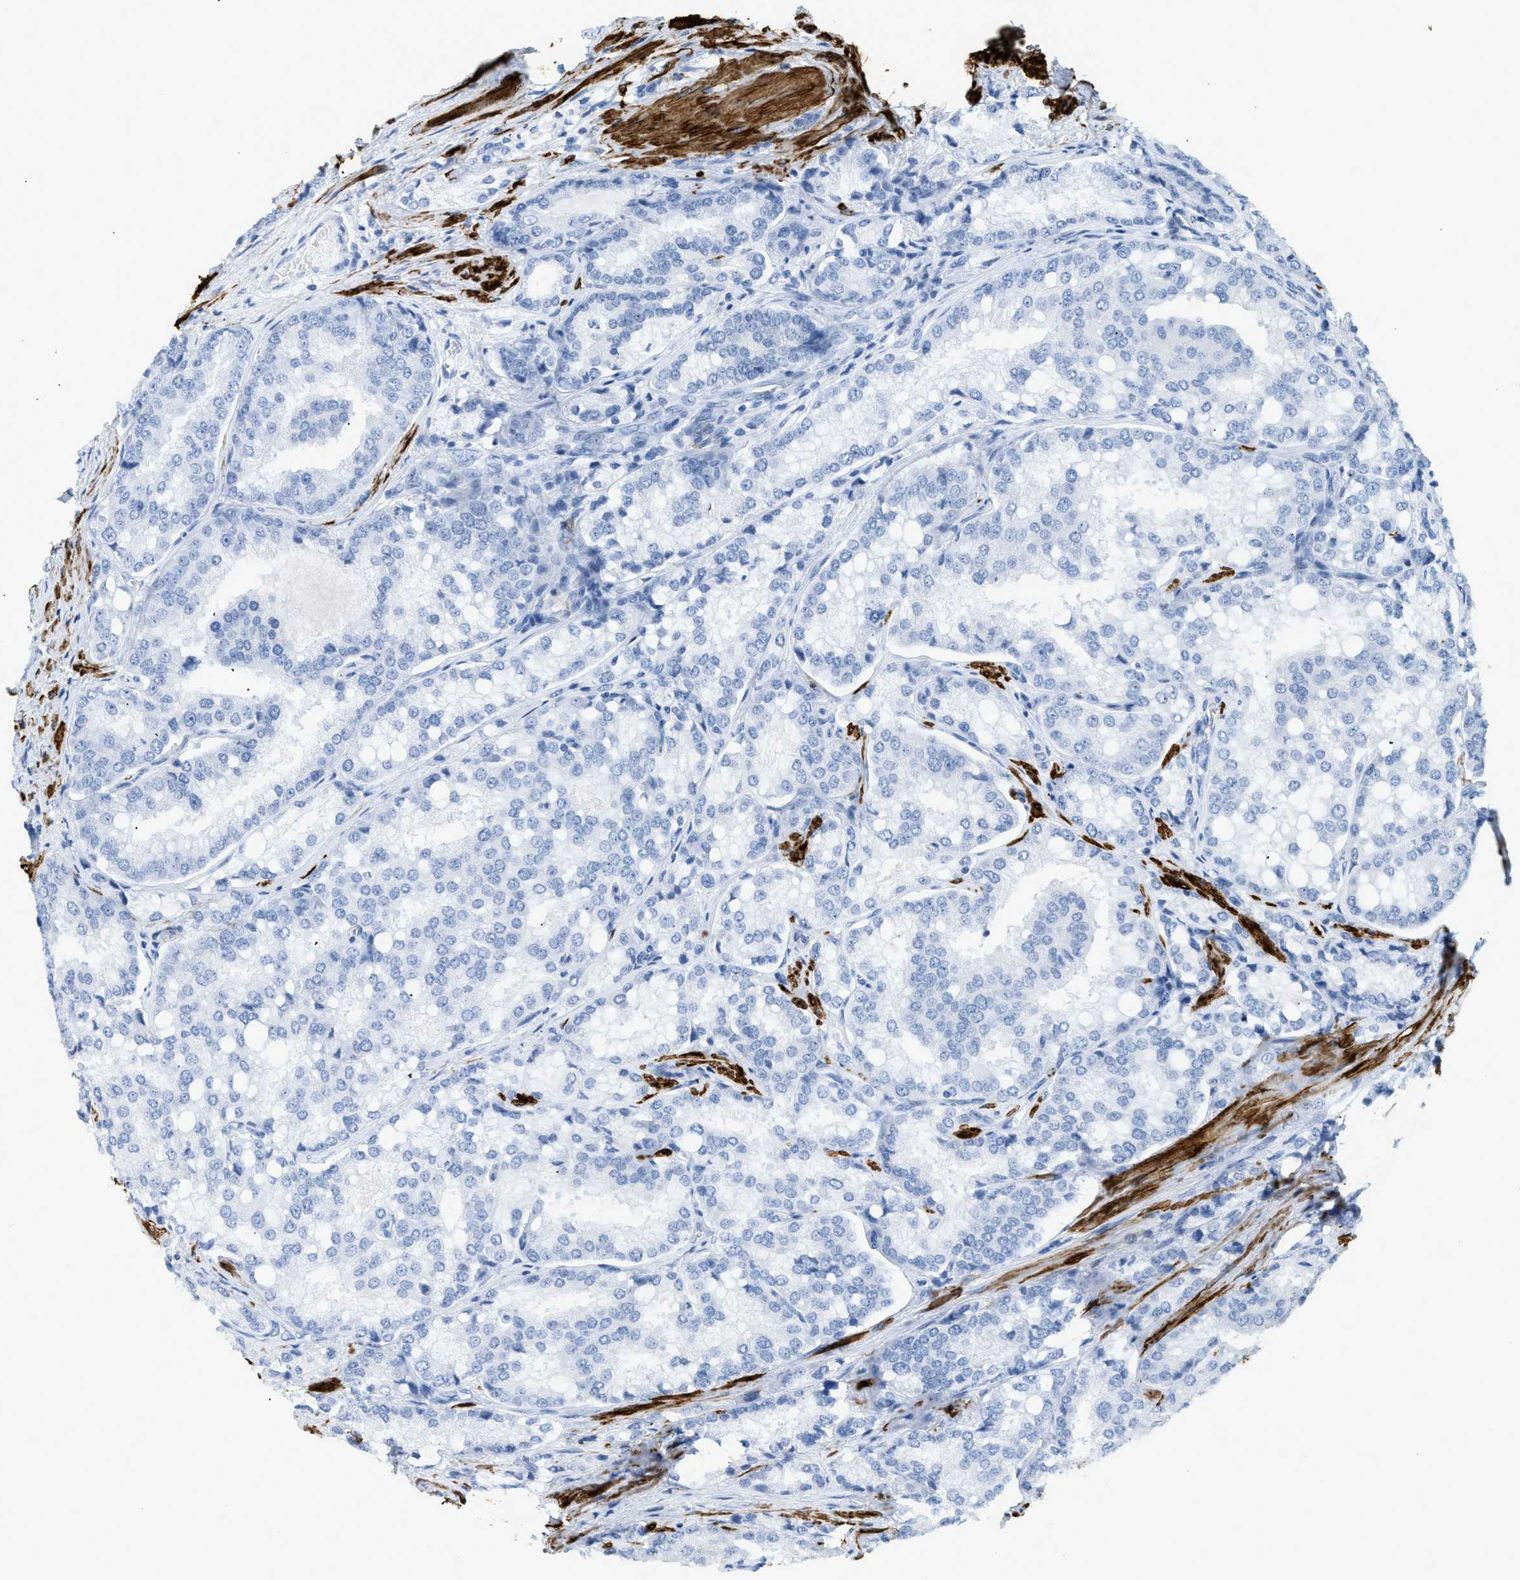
{"staining": {"intensity": "negative", "quantity": "none", "location": "none"}, "tissue": "prostate cancer", "cell_type": "Tumor cells", "image_type": "cancer", "snomed": [{"axis": "morphology", "description": "Adenocarcinoma, High grade"}, {"axis": "topography", "description": "Prostate"}], "caption": "Tumor cells are negative for protein expression in human prostate adenocarcinoma (high-grade).", "gene": "DES", "patient": {"sex": "male", "age": 50}}